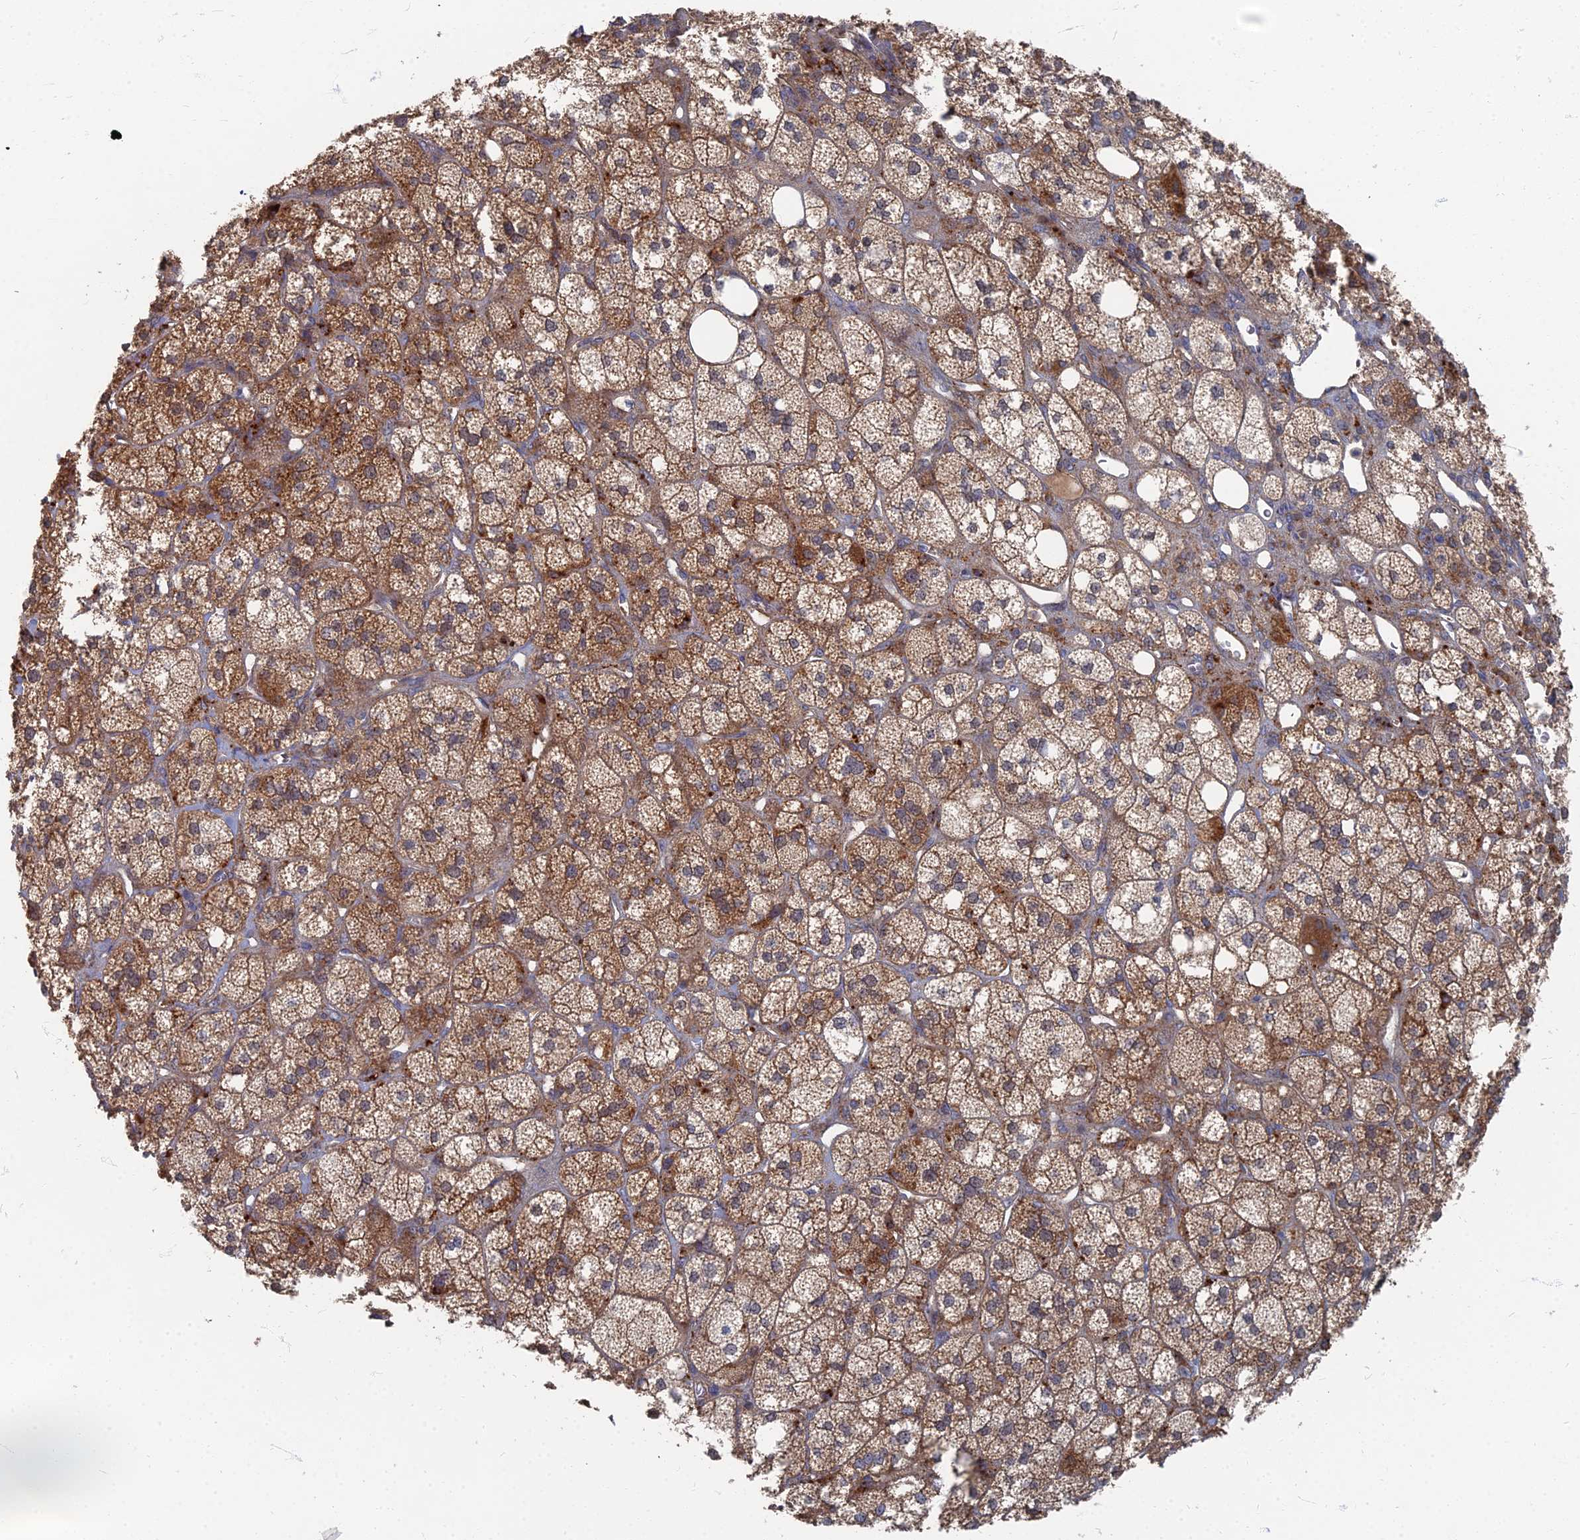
{"staining": {"intensity": "strong", "quantity": "25%-75%", "location": "cytoplasmic/membranous"}, "tissue": "adrenal gland", "cell_type": "Glandular cells", "image_type": "normal", "snomed": [{"axis": "morphology", "description": "Normal tissue, NOS"}, {"axis": "topography", "description": "Adrenal gland"}], "caption": "Glandular cells demonstrate strong cytoplasmic/membranous staining in about 25%-75% of cells in normal adrenal gland. The protein is stained brown, and the nuclei are stained in blue (DAB IHC with brightfield microscopy, high magnification).", "gene": "PPCDC", "patient": {"sex": "male", "age": 61}}